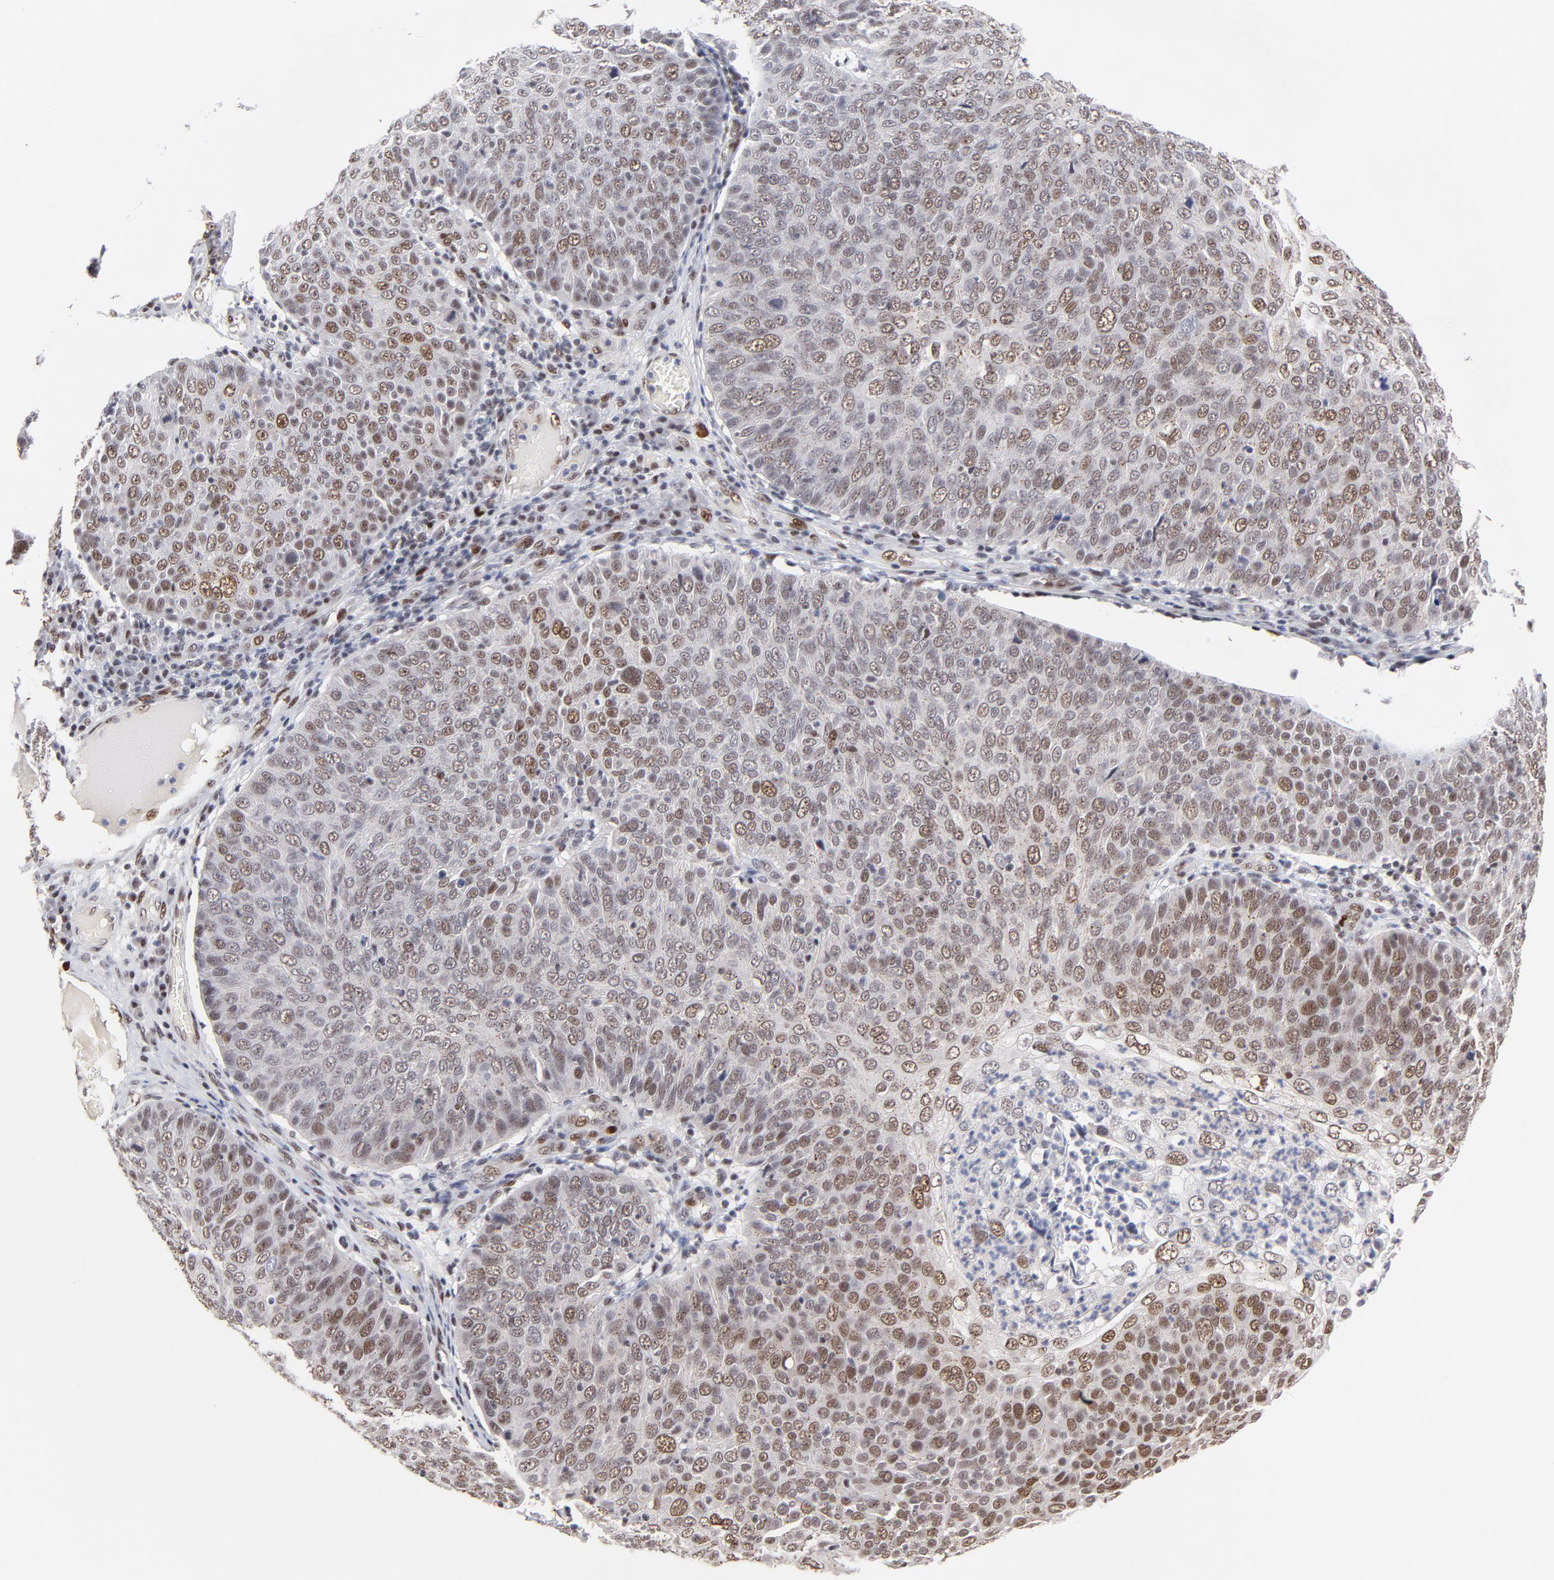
{"staining": {"intensity": "moderate", "quantity": "25%-75%", "location": "nuclear"}, "tissue": "skin cancer", "cell_type": "Tumor cells", "image_type": "cancer", "snomed": [{"axis": "morphology", "description": "Squamous cell carcinoma, NOS"}, {"axis": "topography", "description": "Skin"}], "caption": "Brown immunohistochemical staining in human skin cancer displays moderate nuclear staining in approximately 25%-75% of tumor cells.", "gene": "OGFOD1", "patient": {"sex": "male", "age": 87}}